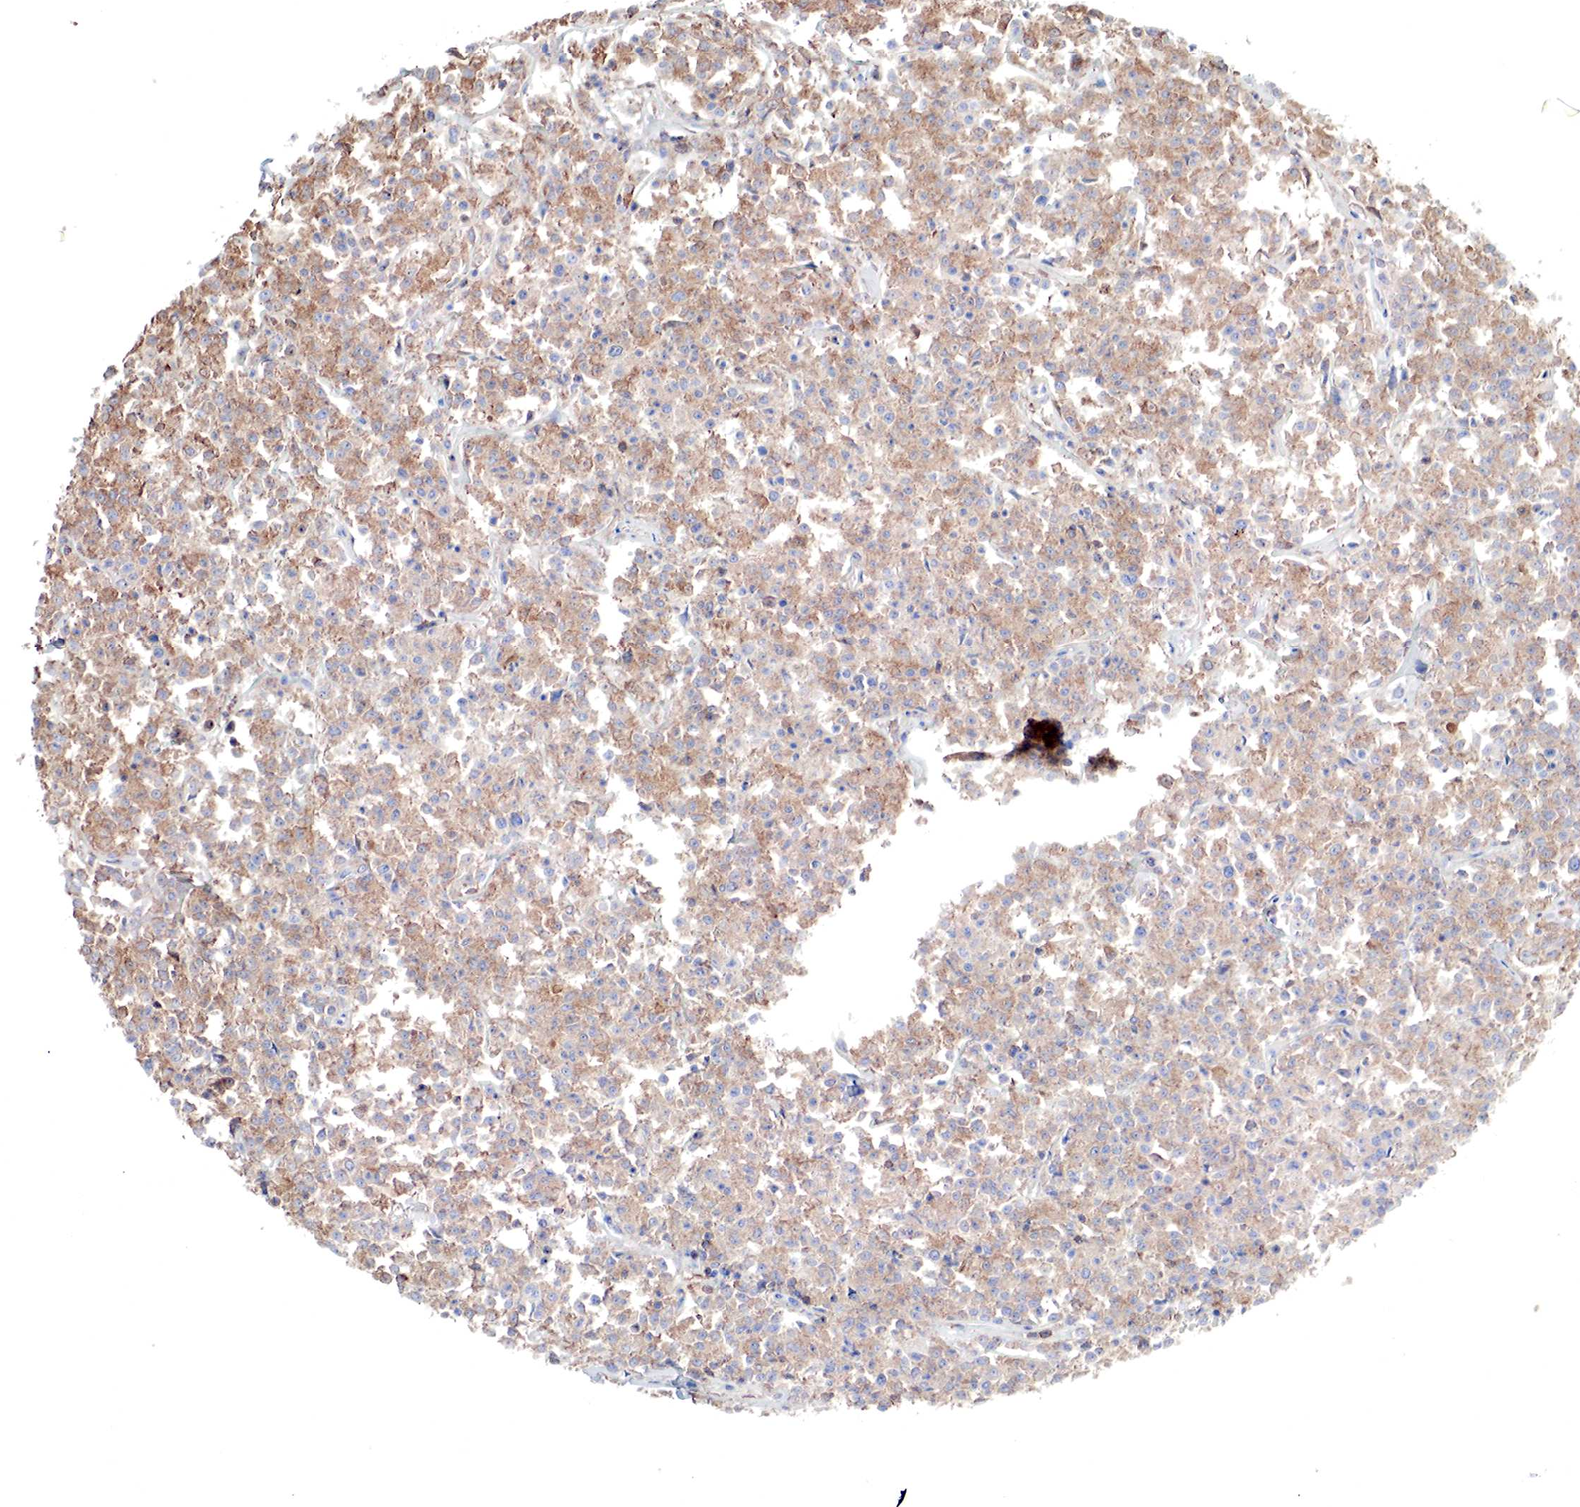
{"staining": {"intensity": "moderate", "quantity": ">75%", "location": "cytoplasmic/membranous"}, "tissue": "lymphoma", "cell_type": "Tumor cells", "image_type": "cancer", "snomed": [{"axis": "morphology", "description": "Malignant lymphoma, non-Hodgkin's type, Low grade"}, {"axis": "topography", "description": "Small intestine"}], "caption": "Lymphoma stained with immunohistochemistry displays moderate cytoplasmic/membranous expression in approximately >75% of tumor cells.", "gene": "G6PD", "patient": {"sex": "female", "age": 59}}